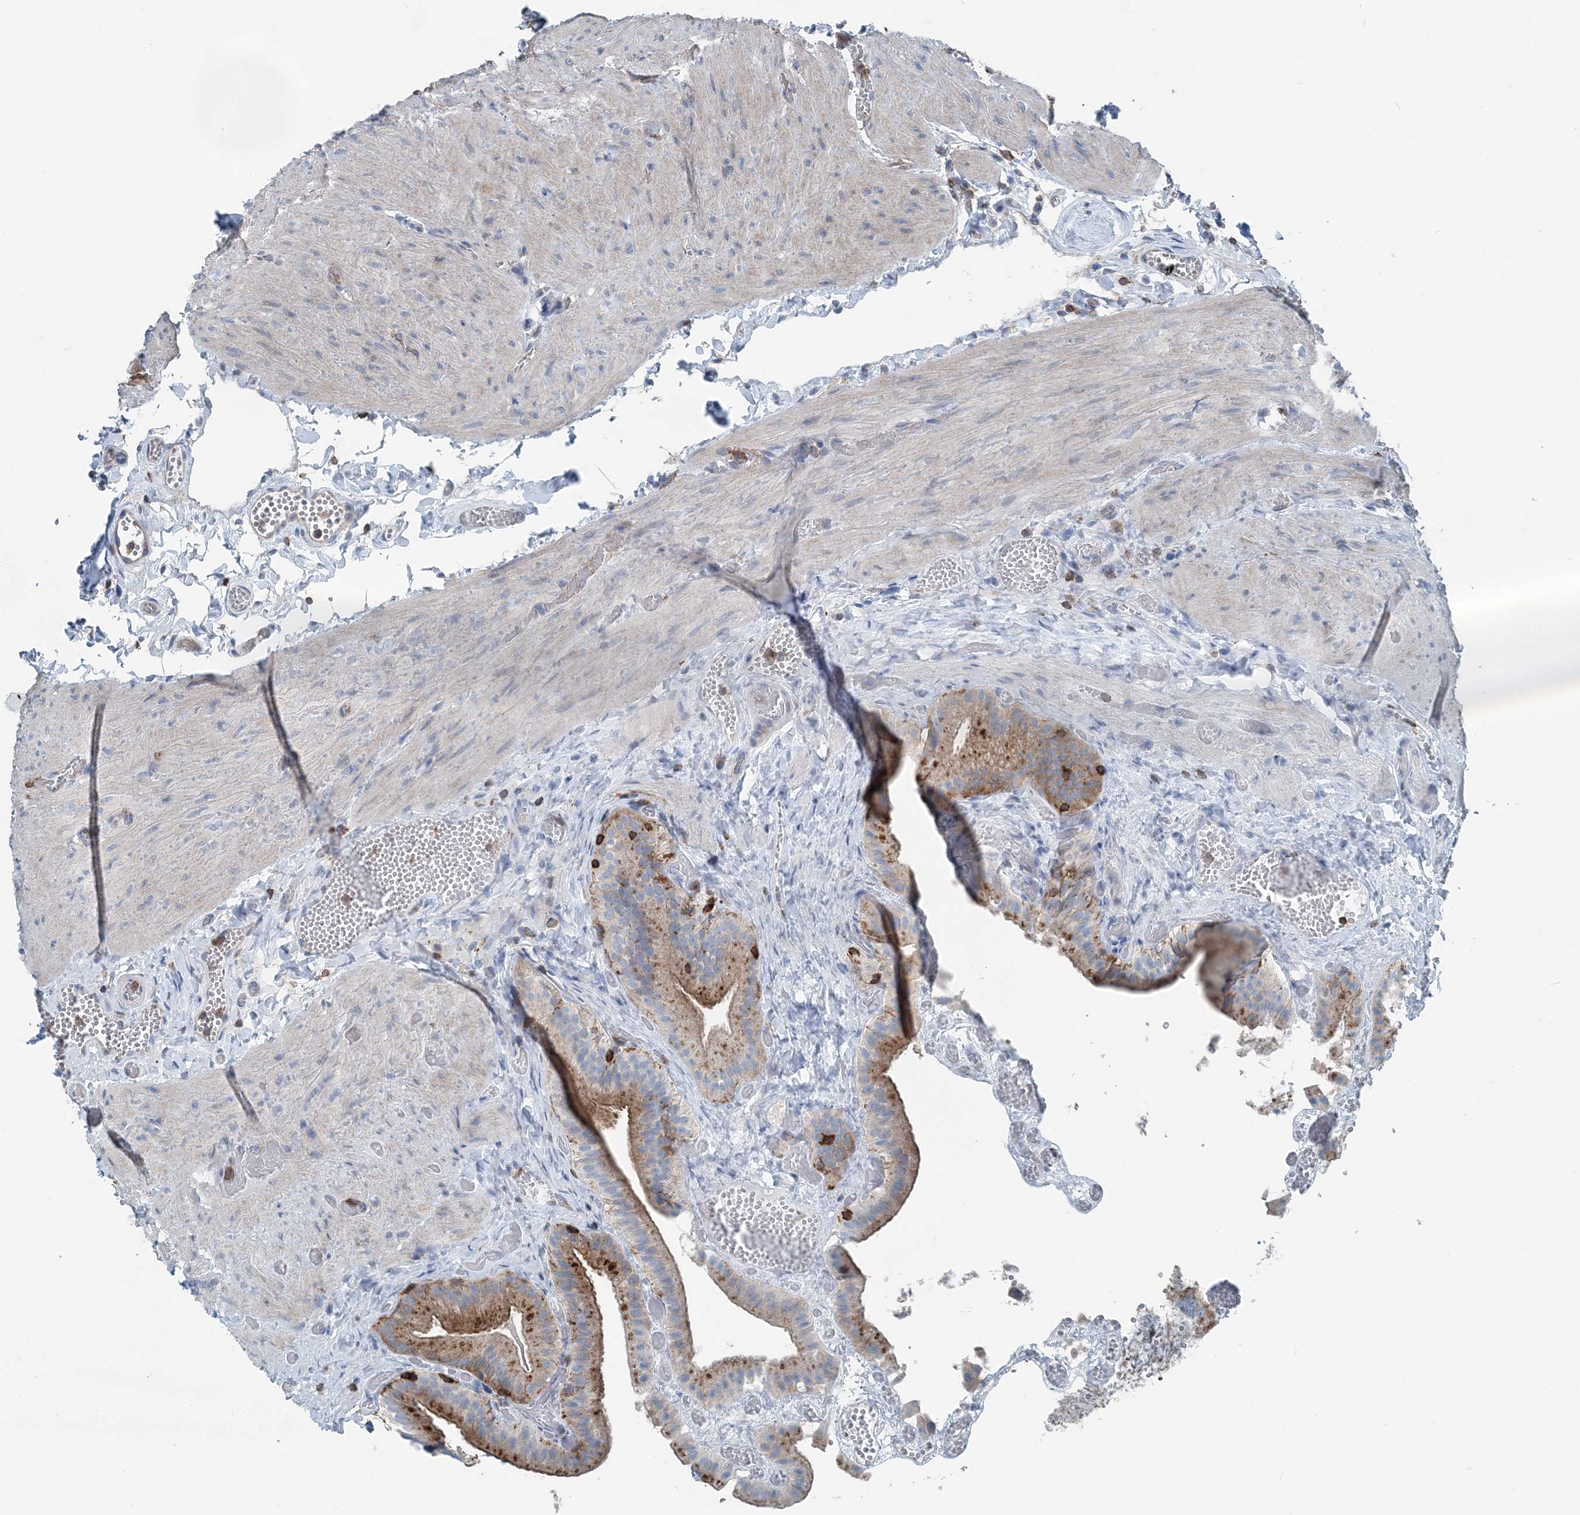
{"staining": {"intensity": "moderate", "quantity": "25%-75%", "location": "cytoplasmic/membranous"}, "tissue": "gallbladder", "cell_type": "Glandular cells", "image_type": "normal", "snomed": [{"axis": "morphology", "description": "Normal tissue, NOS"}, {"axis": "topography", "description": "Gallbladder"}], "caption": "A medium amount of moderate cytoplasmic/membranous expression is seen in approximately 25%-75% of glandular cells in benign gallbladder.", "gene": "CFL1", "patient": {"sex": "female", "age": 64}}